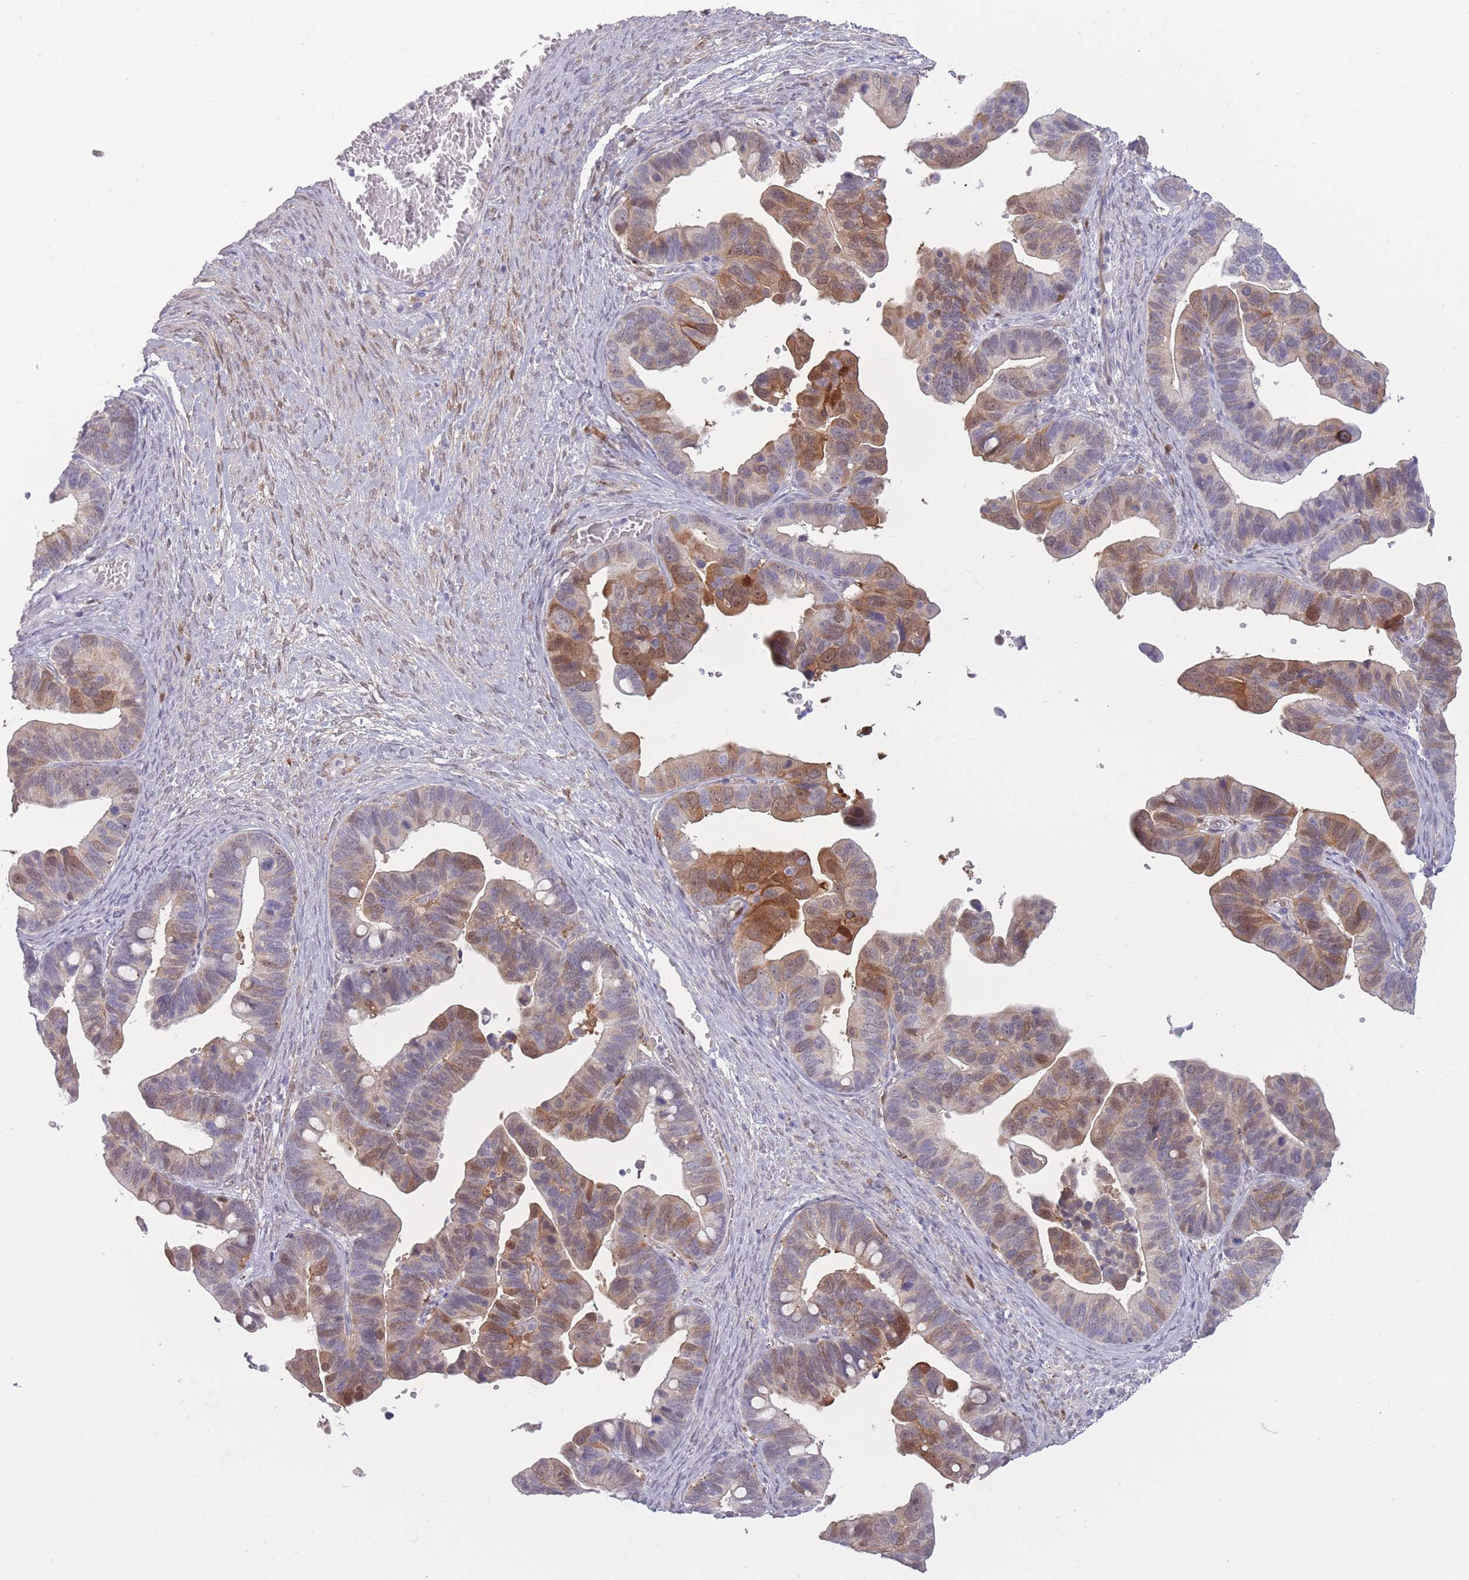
{"staining": {"intensity": "moderate", "quantity": ">75%", "location": "cytoplasmic/membranous,nuclear"}, "tissue": "ovarian cancer", "cell_type": "Tumor cells", "image_type": "cancer", "snomed": [{"axis": "morphology", "description": "Cystadenocarcinoma, serous, NOS"}, {"axis": "topography", "description": "Ovary"}], "caption": "Moderate cytoplasmic/membranous and nuclear protein staining is present in about >75% of tumor cells in serous cystadenocarcinoma (ovarian).", "gene": "LGALS9", "patient": {"sex": "female", "age": 56}}